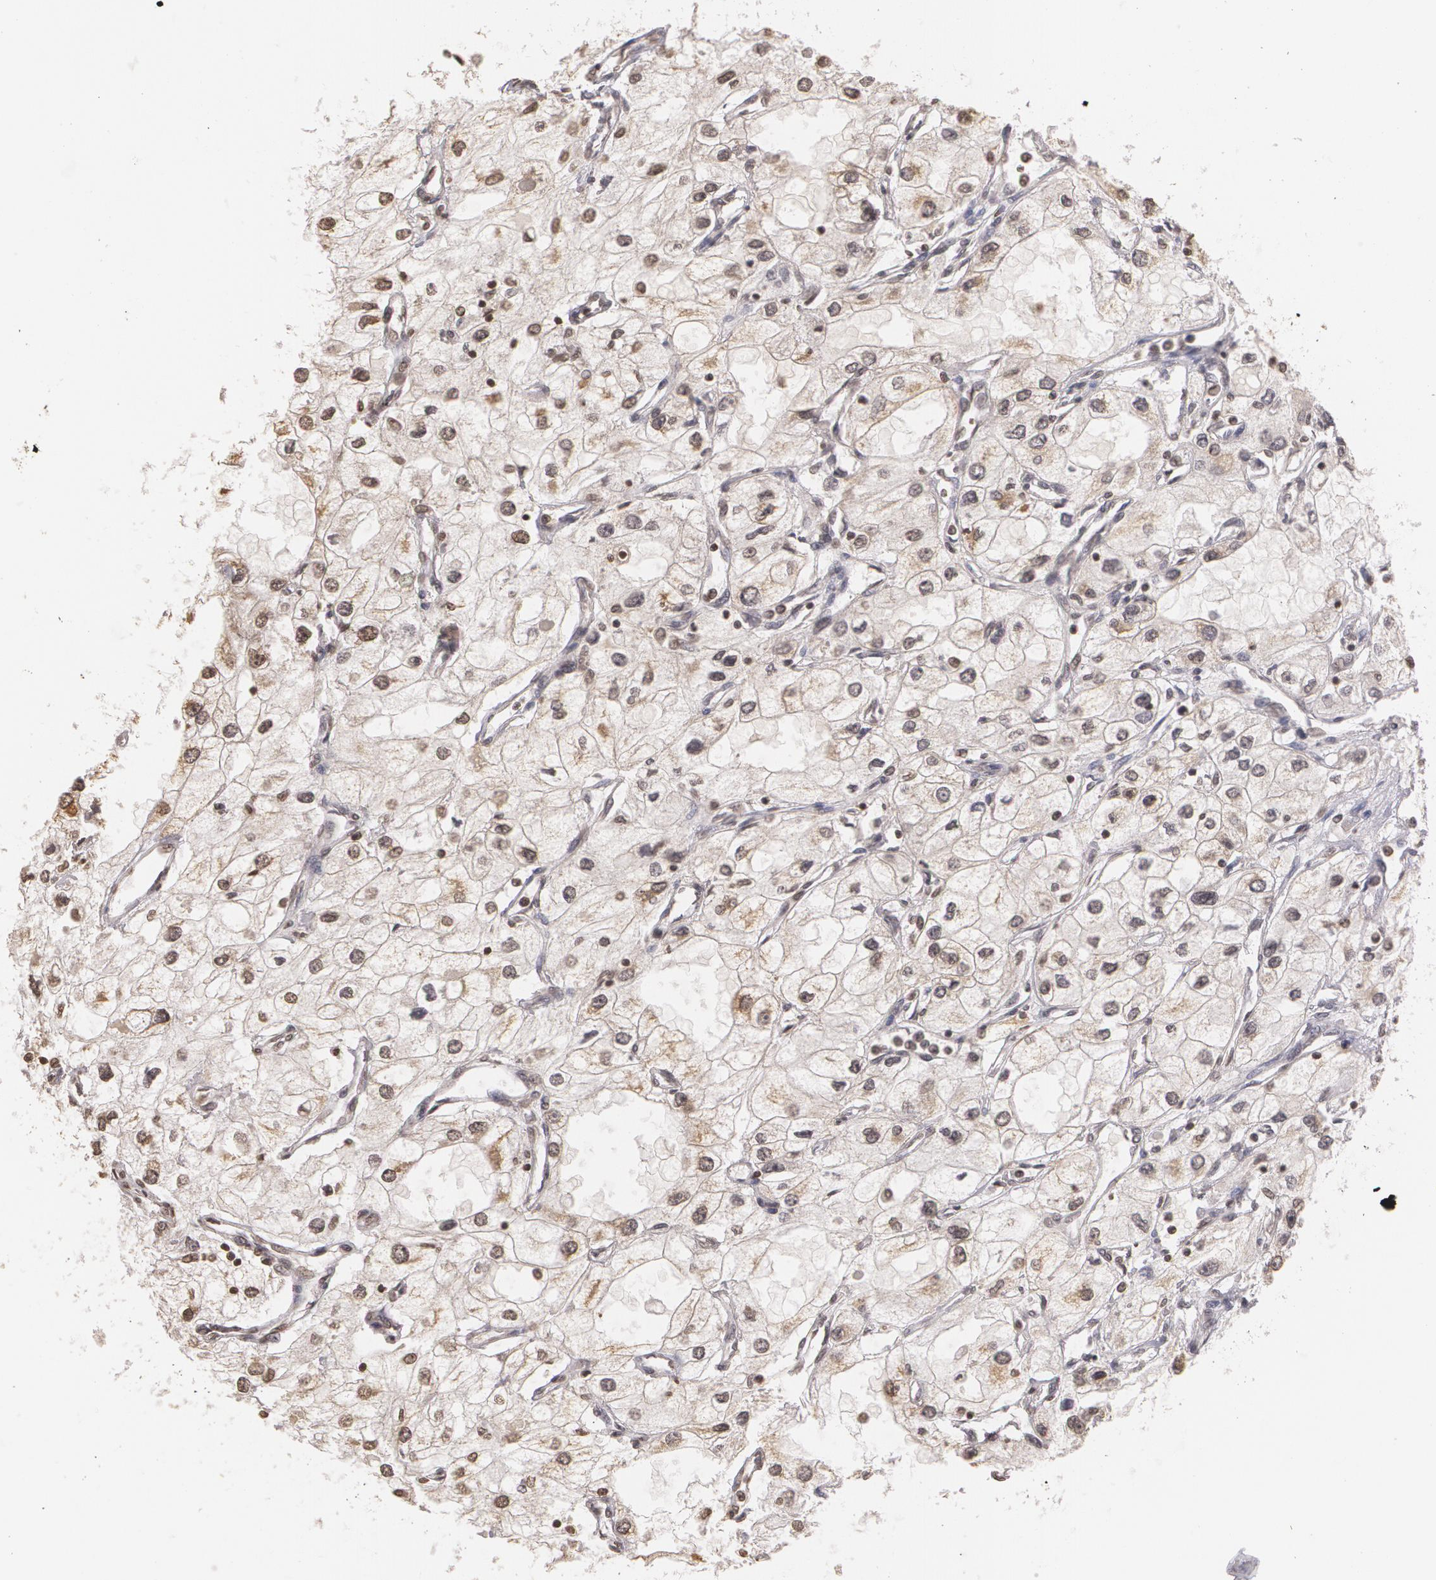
{"staining": {"intensity": "weak", "quantity": "<25%", "location": "cytoplasmic/membranous,nuclear"}, "tissue": "renal cancer", "cell_type": "Tumor cells", "image_type": "cancer", "snomed": [{"axis": "morphology", "description": "Adenocarcinoma, NOS"}, {"axis": "topography", "description": "Kidney"}], "caption": "There is no significant staining in tumor cells of renal adenocarcinoma.", "gene": "THRB", "patient": {"sex": "male", "age": 57}}